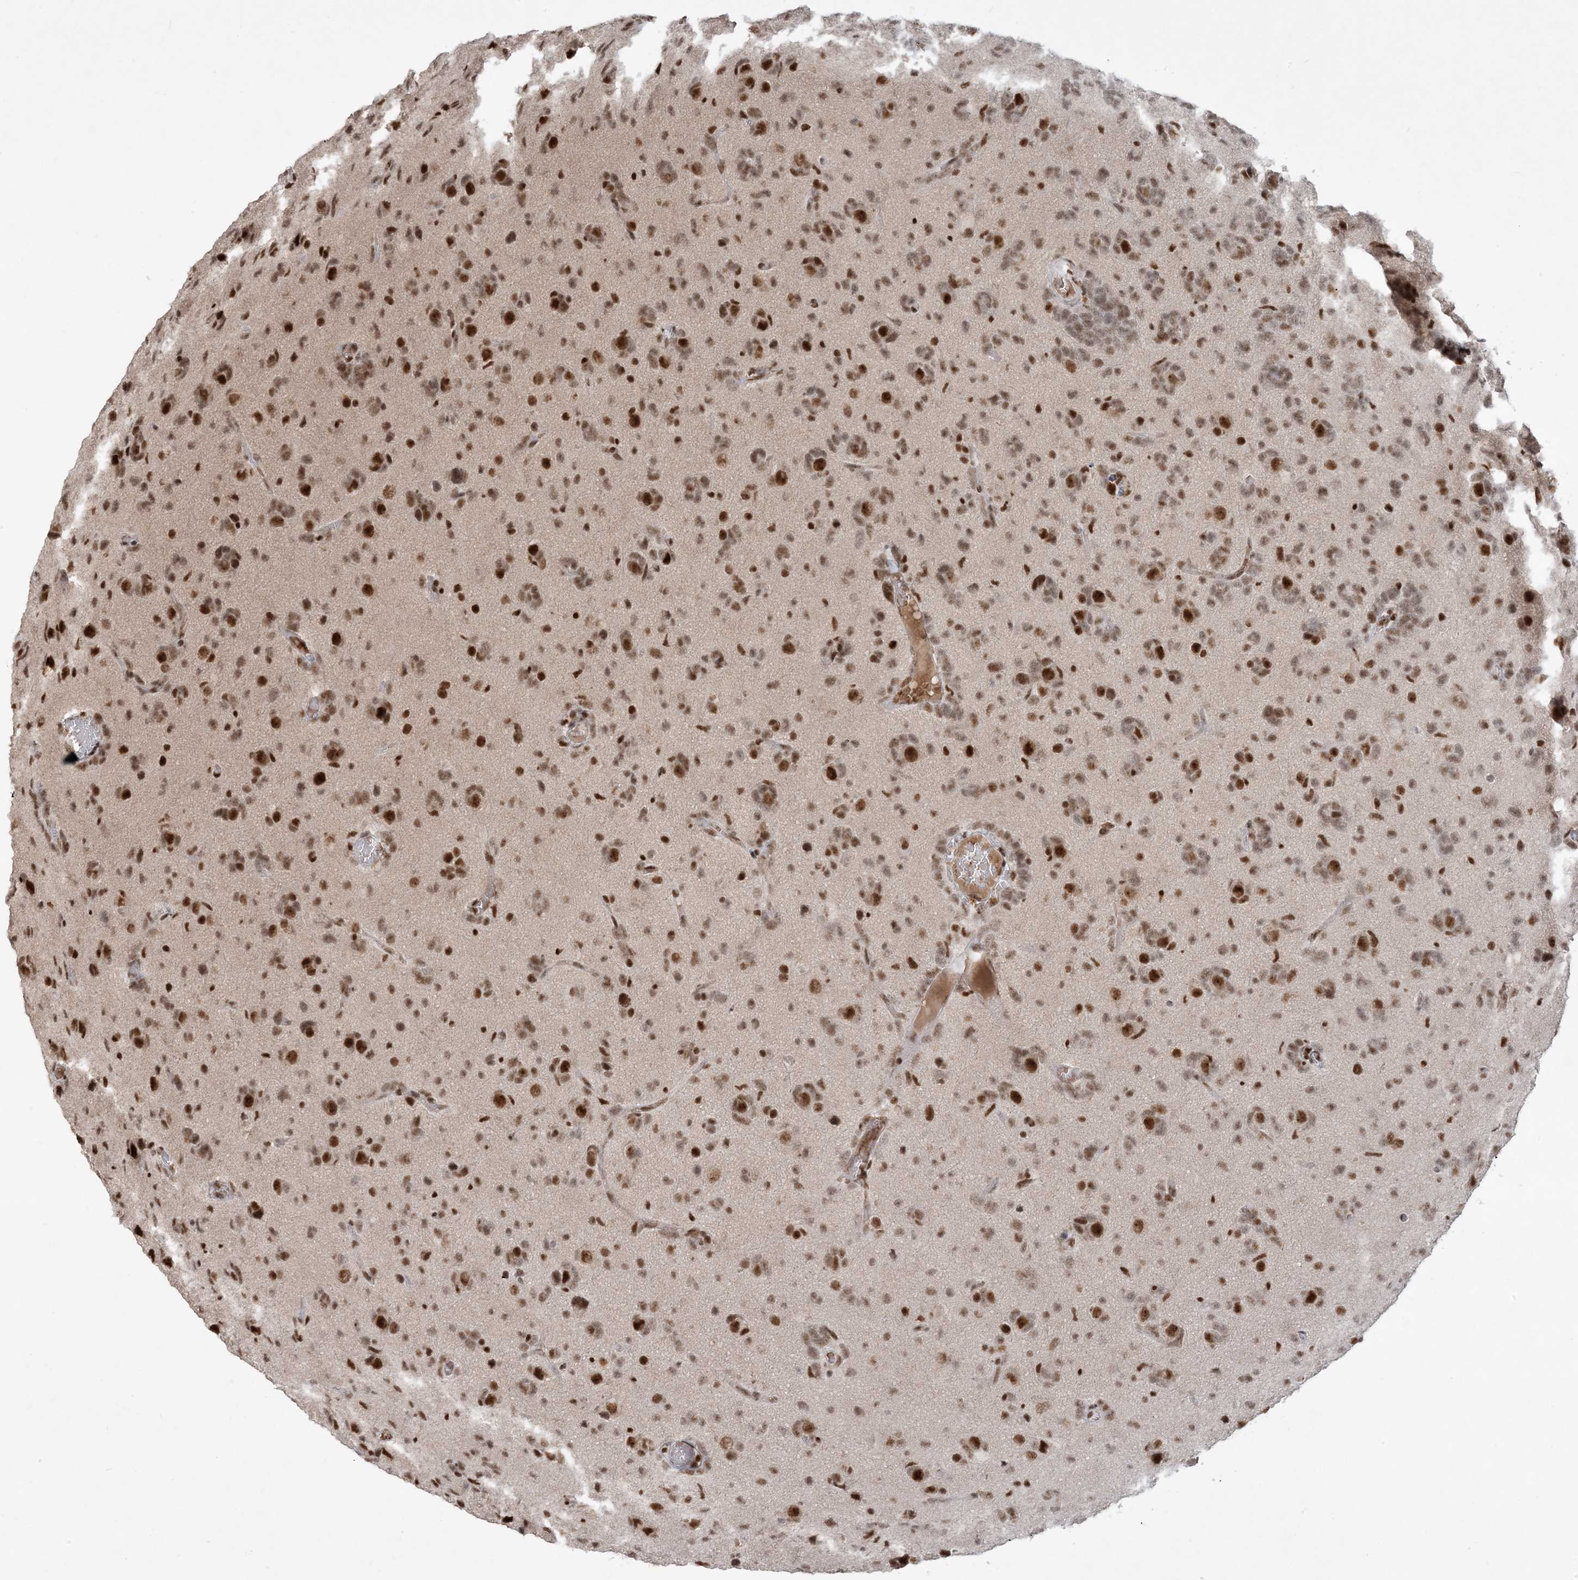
{"staining": {"intensity": "strong", "quantity": ">75%", "location": "nuclear"}, "tissue": "glioma", "cell_type": "Tumor cells", "image_type": "cancer", "snomed": [{"axis": "morphology", "description": "Glioma, malignant, High grade"}, {"axis": "topography", "description": "Brain"}], "caption": "High-magnification brightfield microscopy of high-grade glioma (malignant) stained with DAB (brown) and counterstained with hematoxylin (blue). tumor cells exhibit strong nuclear positivity is present in about>75% of cells.", "gene": "PPIL2", "patient": {"sex": "female", "age": 59}}